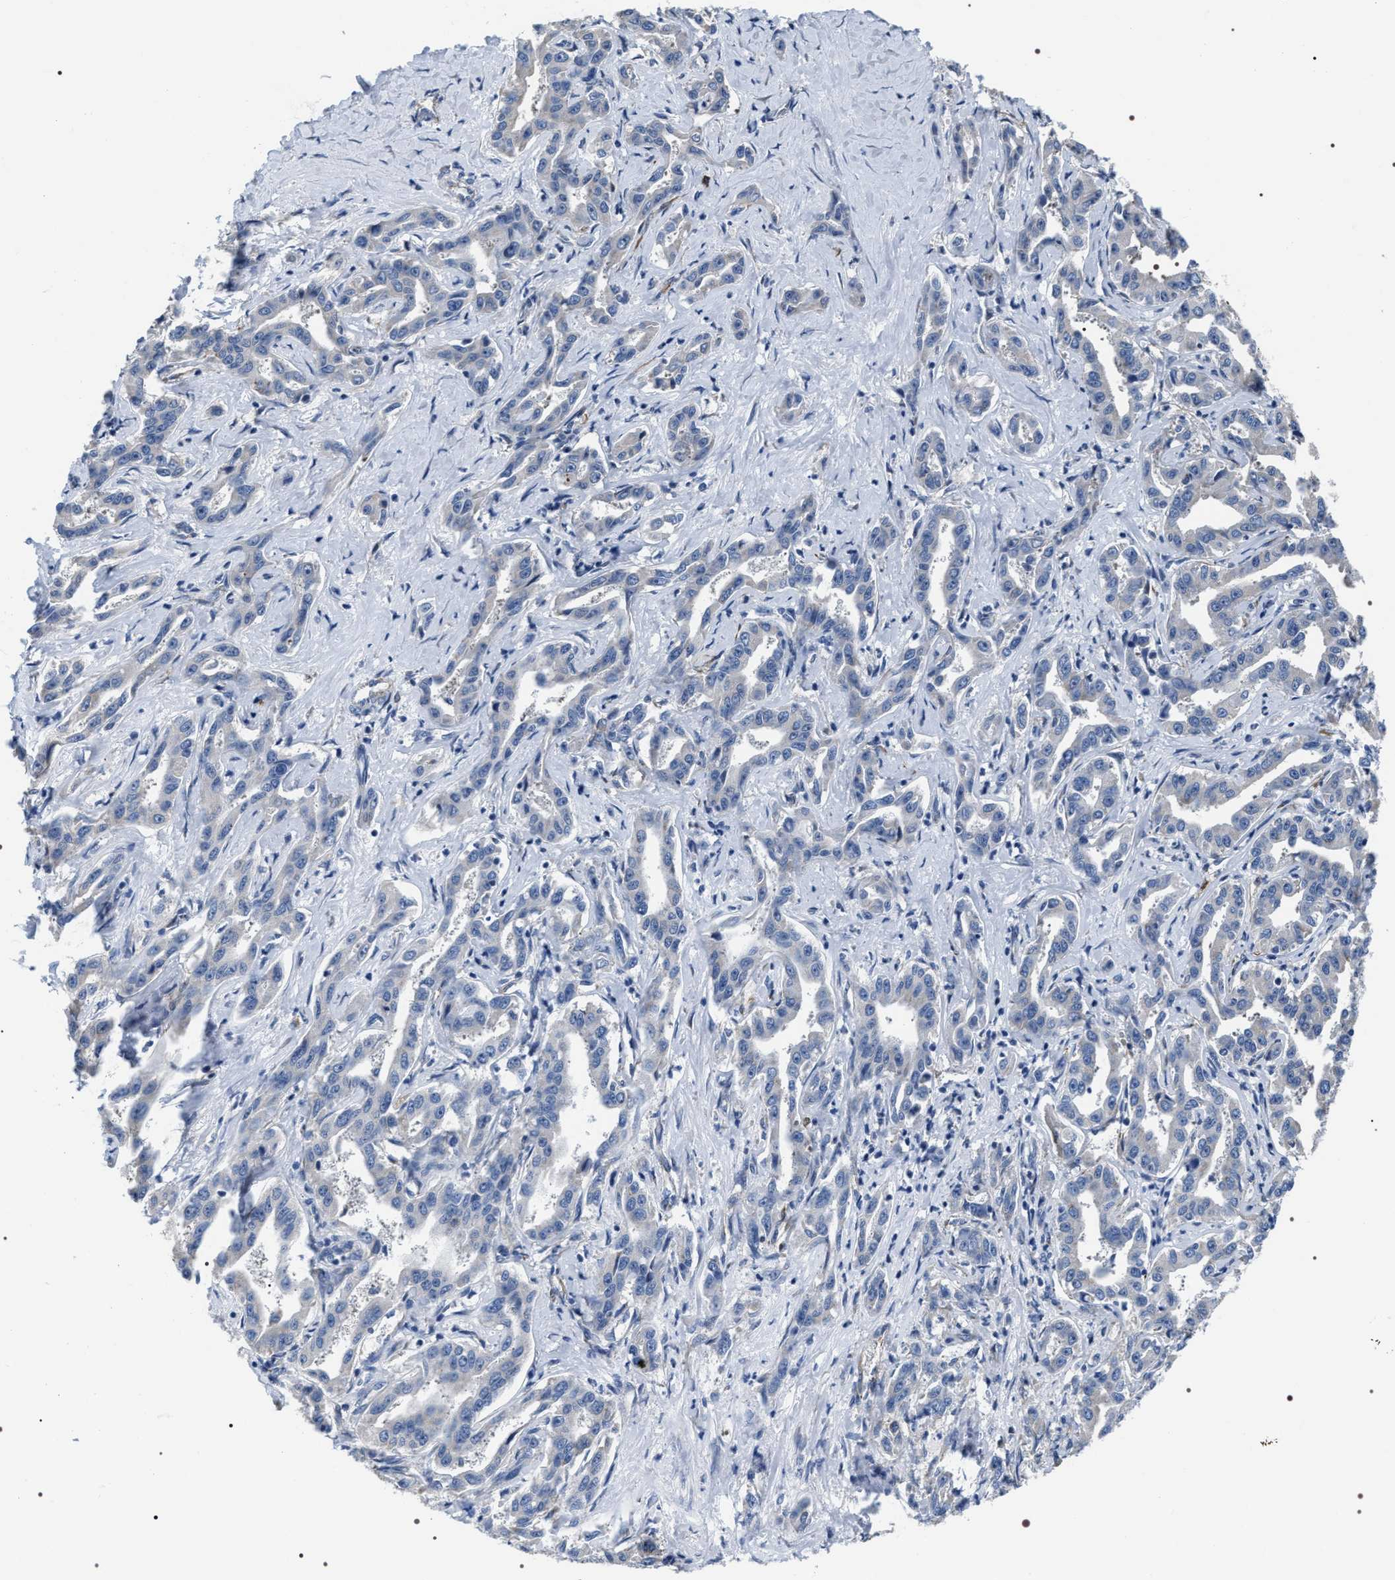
{"staining": {"intensity": "negative", "quantity": "none", "location": "none"}, "tissue": "liver cancer", "cell_type": "Tumor cells", "image_type": "cancer", "snomed": [{"axis": "morphology", "description": "Cholangiocarcinoma"}, {"axis": "topography", "description": "Liver"}], "caption": "Immunohistochemical staining of cholangiocarcinoma (liver) displays no significant positivity in tumor cells.", "gene": "PKD1L1", "patient": {"sex": "male", "age": 59}}